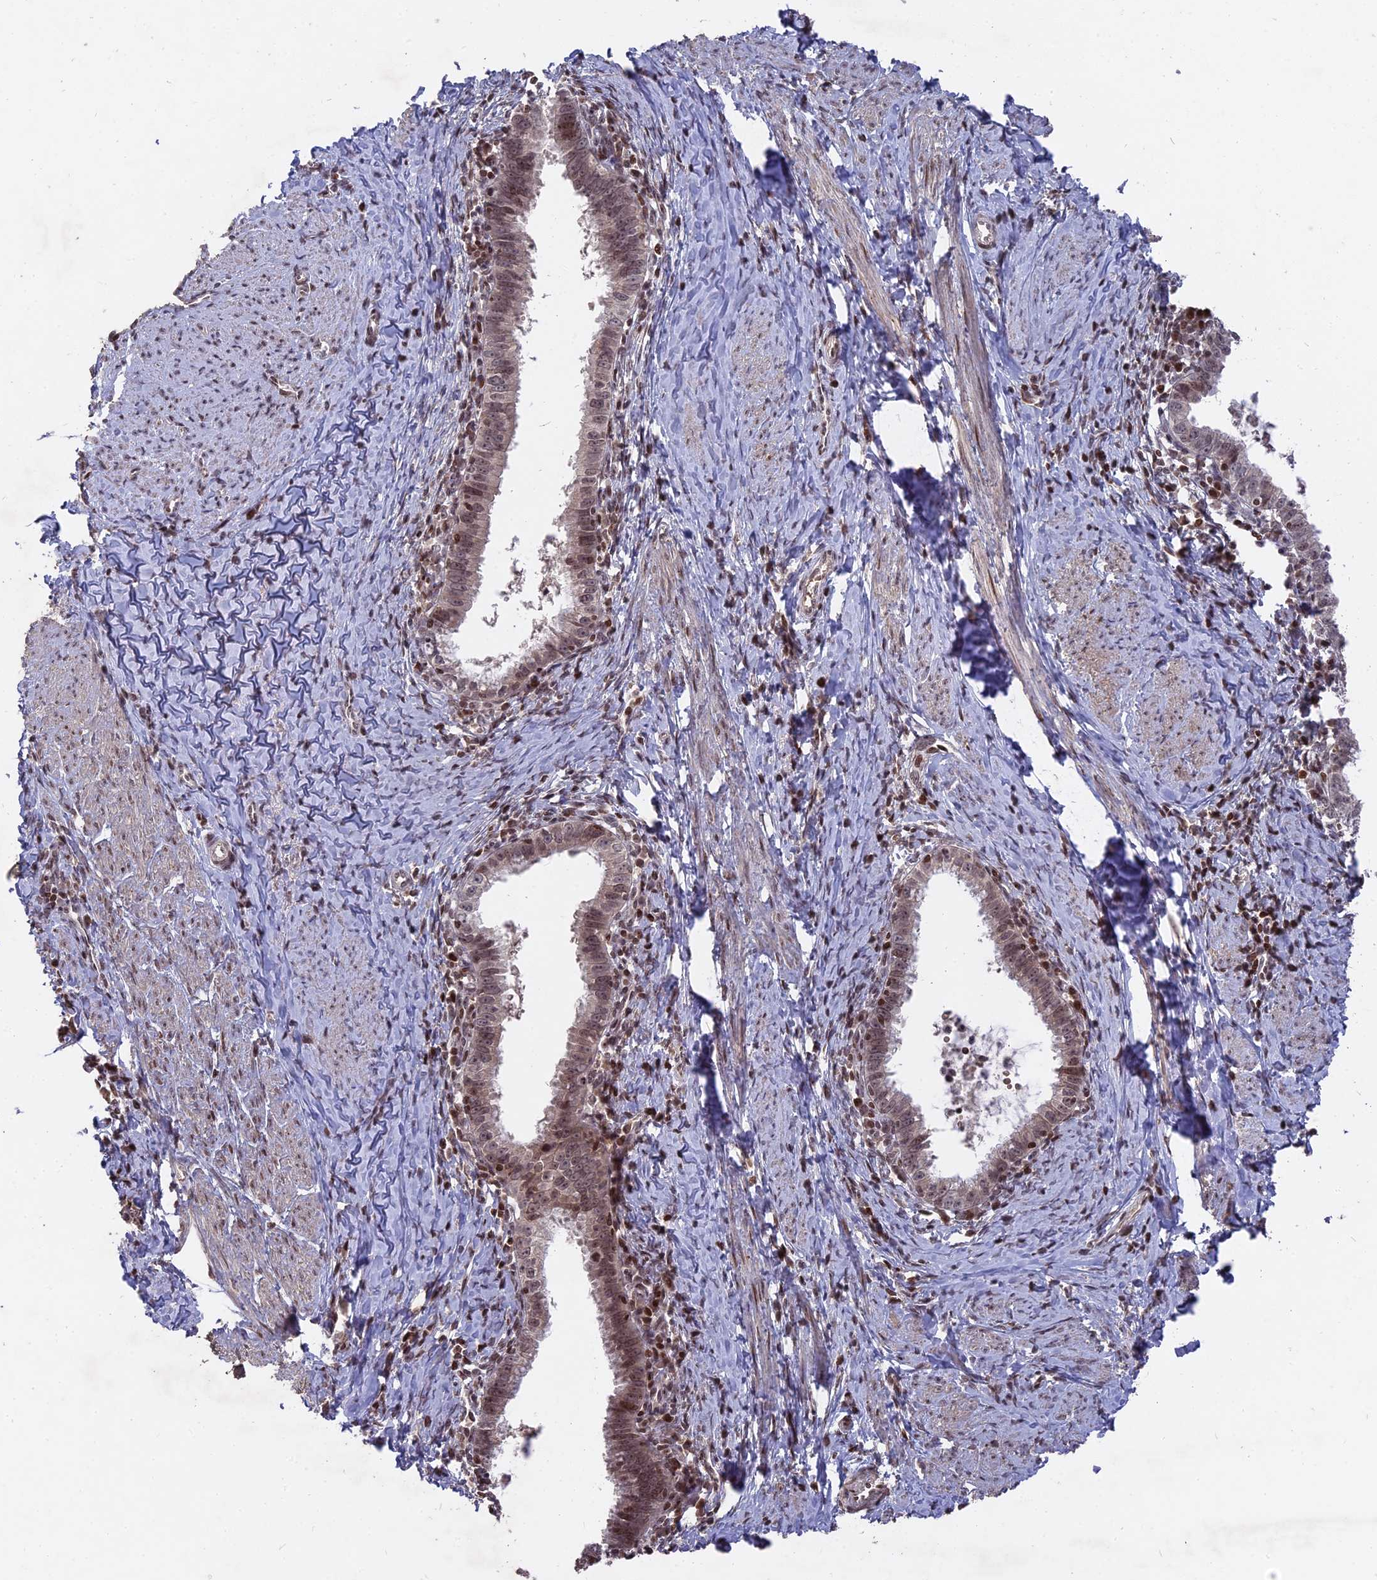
{"staining": {"intensity": "weak", "quantity": ">75%", "location": "nuclear"}, "tissue": "cervical cancer", "cell_type": "Tumor cells", "image_type": "cancer", "snomed": [{"axis": "morphology", "description": "Adenocarcinoma, NOS"}, {"axis": "topography", "description": "Cervix"}], "caption": "Adenocarcinoma (cervical) stained with a brown dye exhibits weak nuclear positive expression in about >75% of tumor cells.", "gene": "NR1H3", "patient": {"sex": "female", "age": 36}}